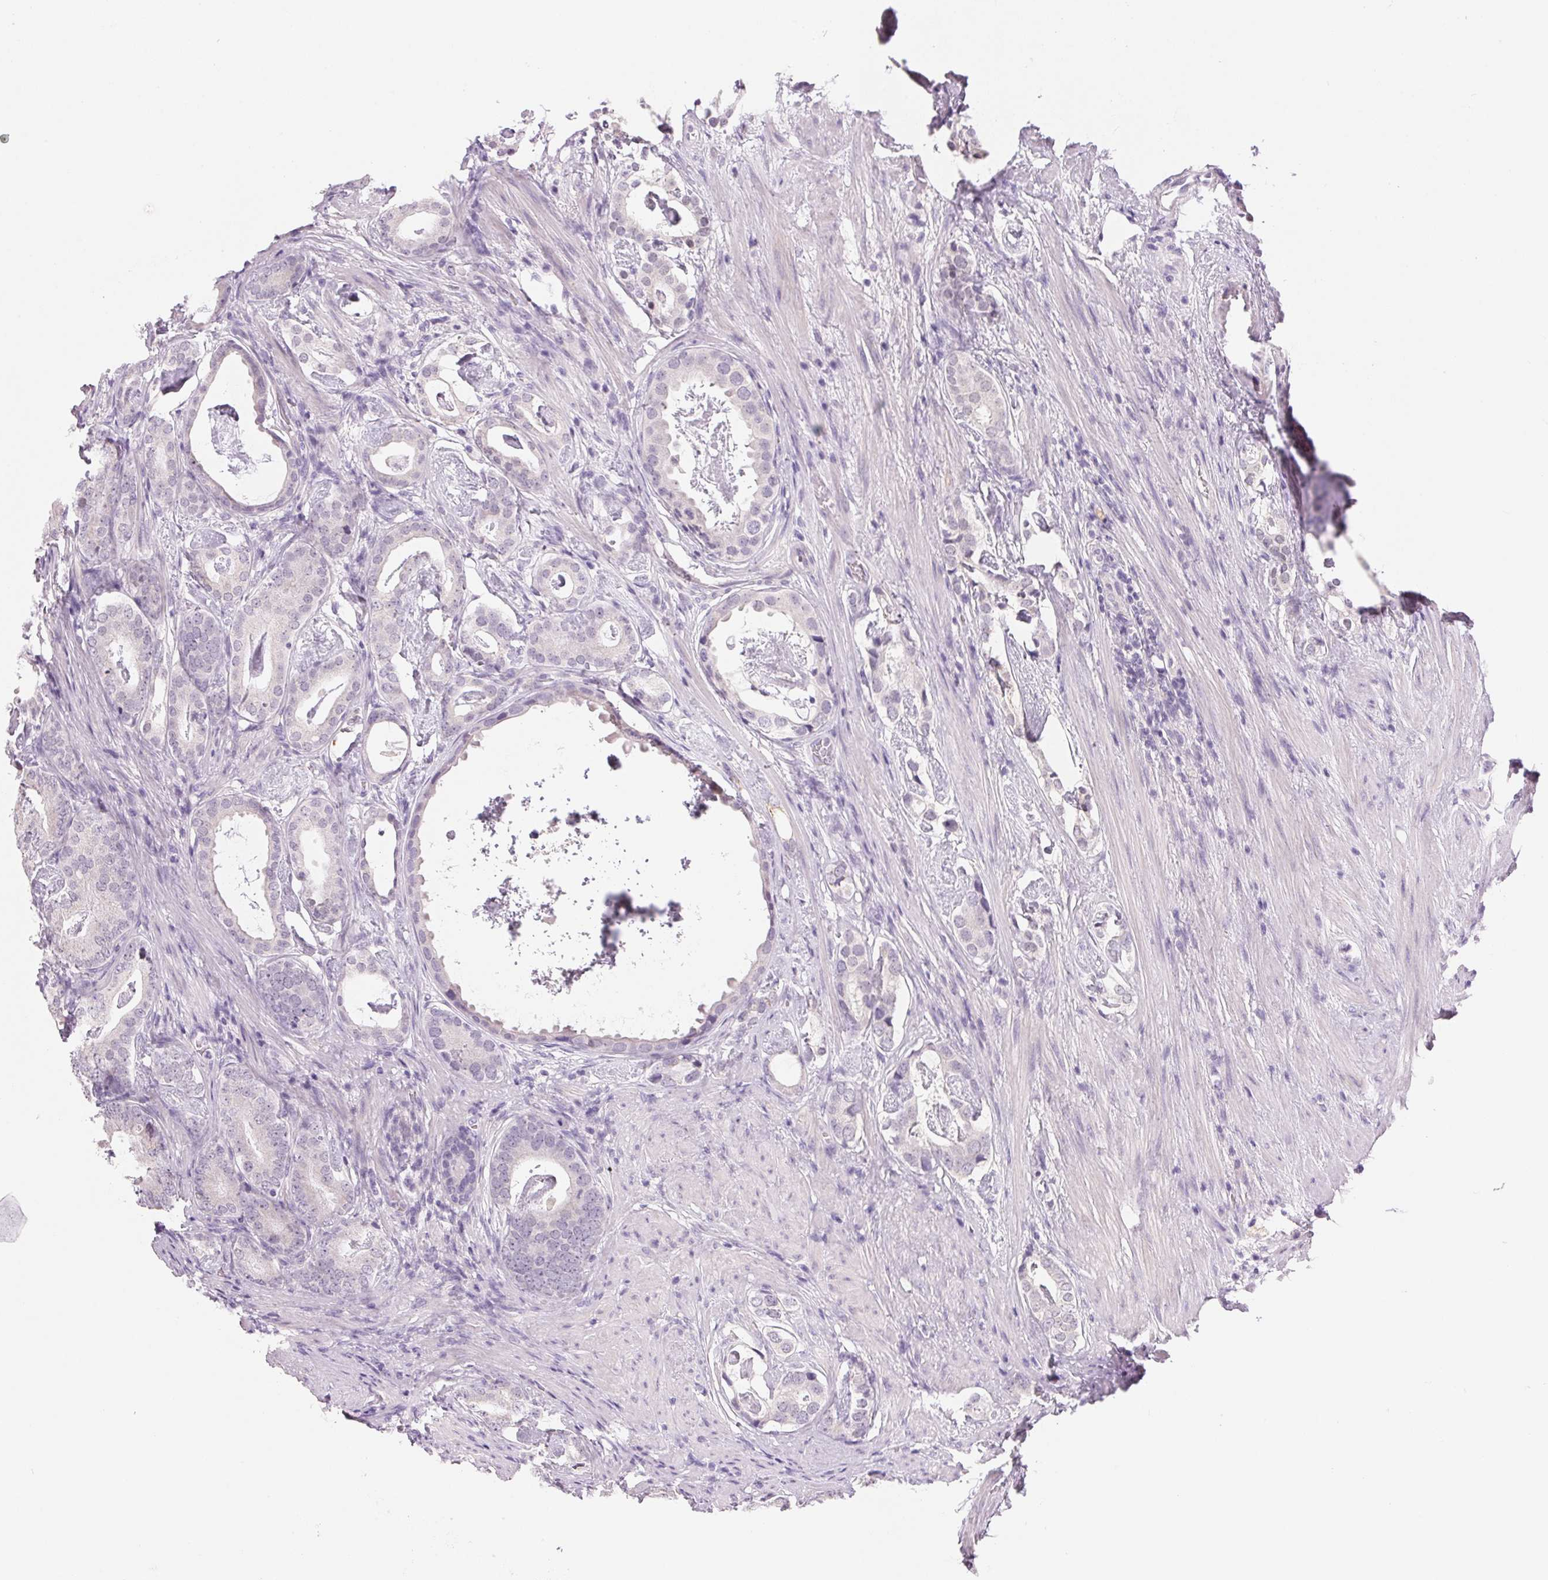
{"staining": {"intensity": "negative", "quantity": "none", "location": "none"}, "tissue": "prostate cancer", "cell_type": "Tumor cells", "image_type": "cancer", "snomed": [{"axis": "morphology", "description": "Adenocarcinoma, Low grade"}, {"axis": "topography", "description": "Prostate and seminal vesicle, NOS"}], "caption": "Immunohistochemistry (IHC) micrograph of human prostate cancer stained for a protein (brown), which displays no staining in tumor cells.", "gene": "CYP11B1", "patient": {"sex": "male", "age": 71}}